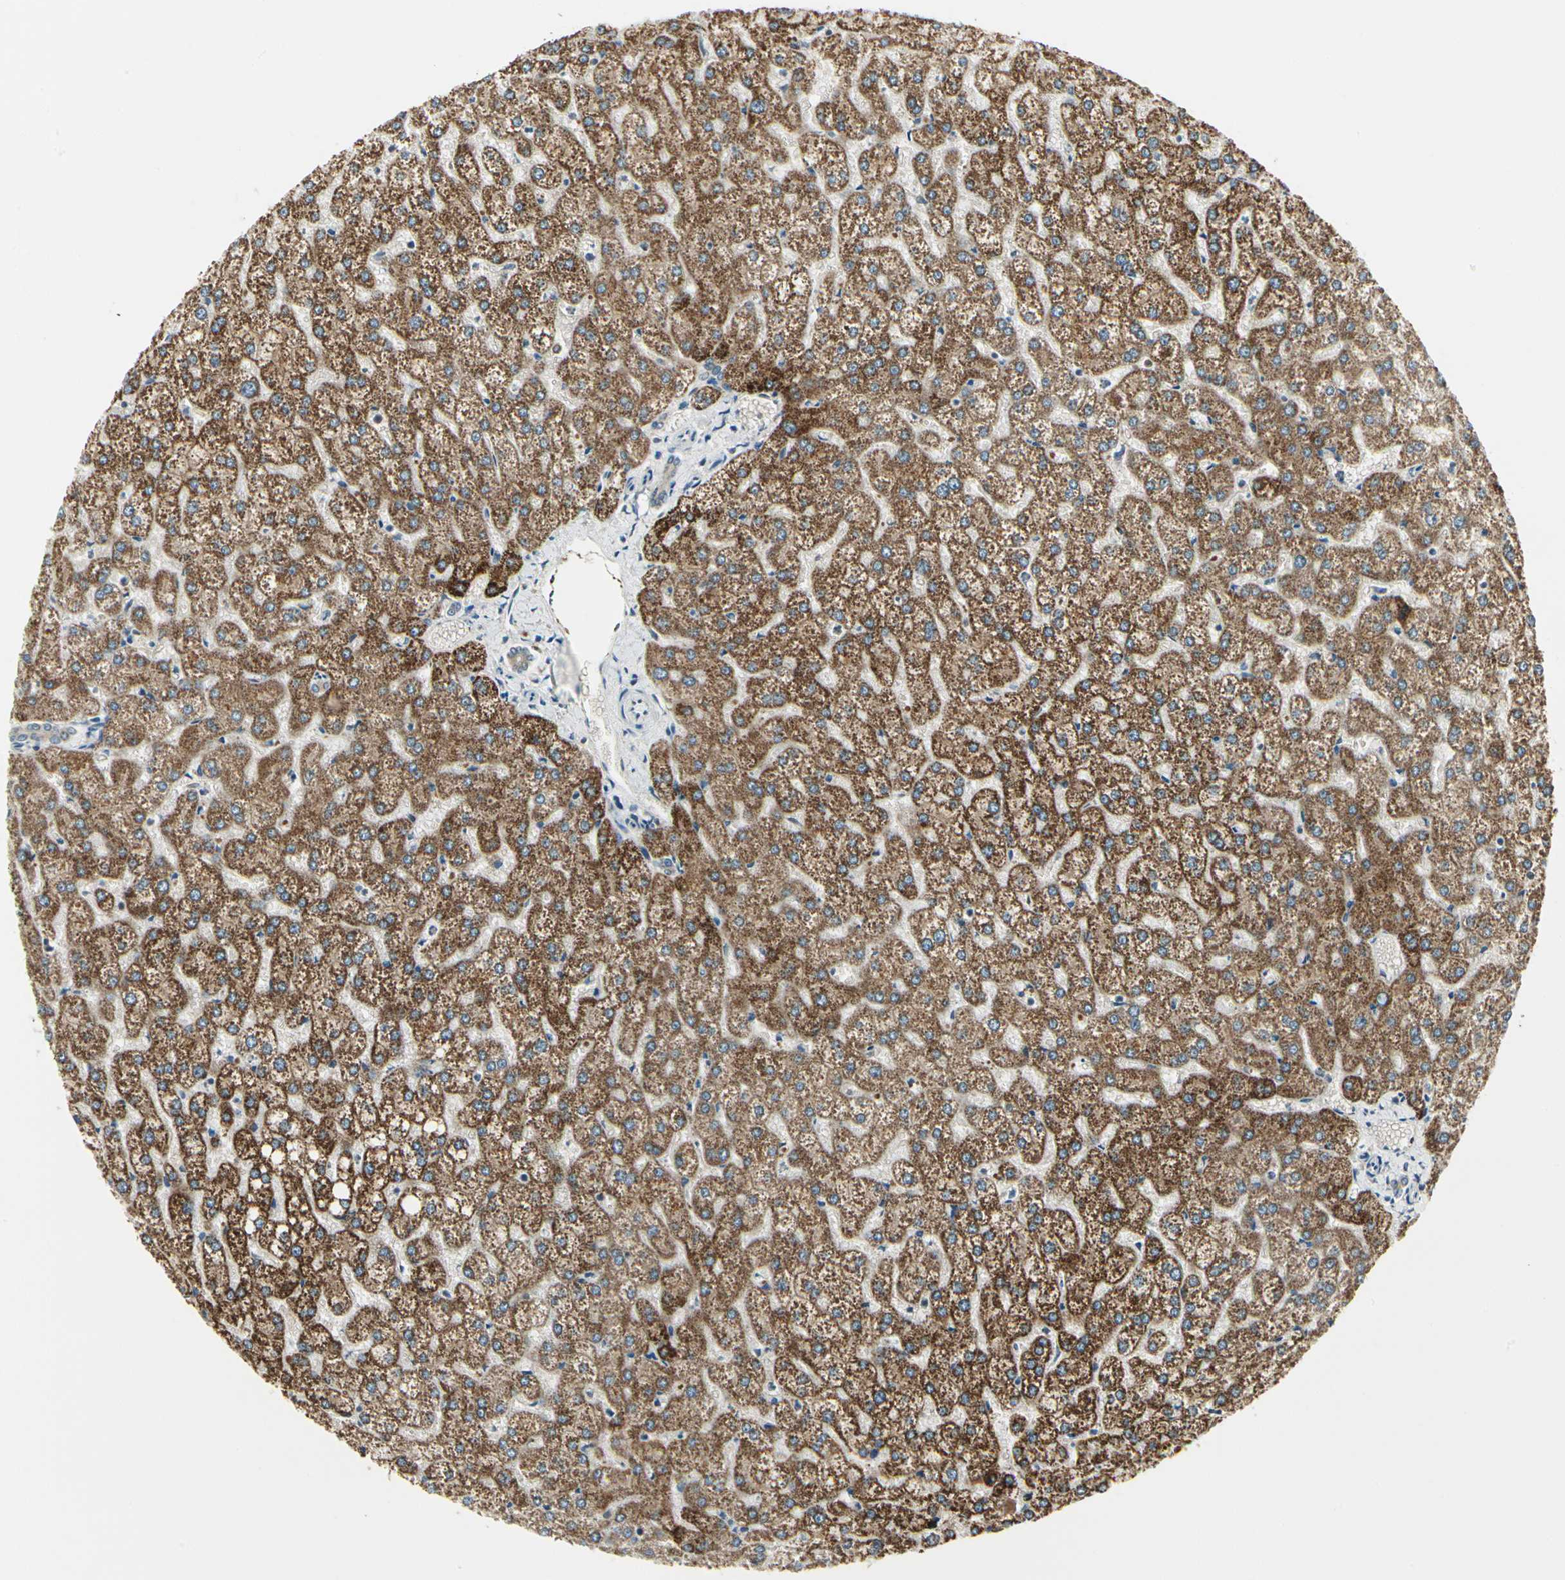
{"staining": {"intensity": "weak", "quantity": ">75%", "location": "cytoplasmic/membranous"}, "tissue": "liver", "cell_type": "Cholangiocytes", "image_type": "normal", "snomed": [{"axis": "morphology", "description": "Normal tissue, NOS"}, {"axis": "topography", "description": "Liver"}], "caption": "IHC image of normal liver stained for a protein (brown), which shows low levels of weak cytoplasmic/membranous staining in about >75% of cholangiocytes.", "gene": "BNIP1", "patient": {"sex": "female", "age": 32}}